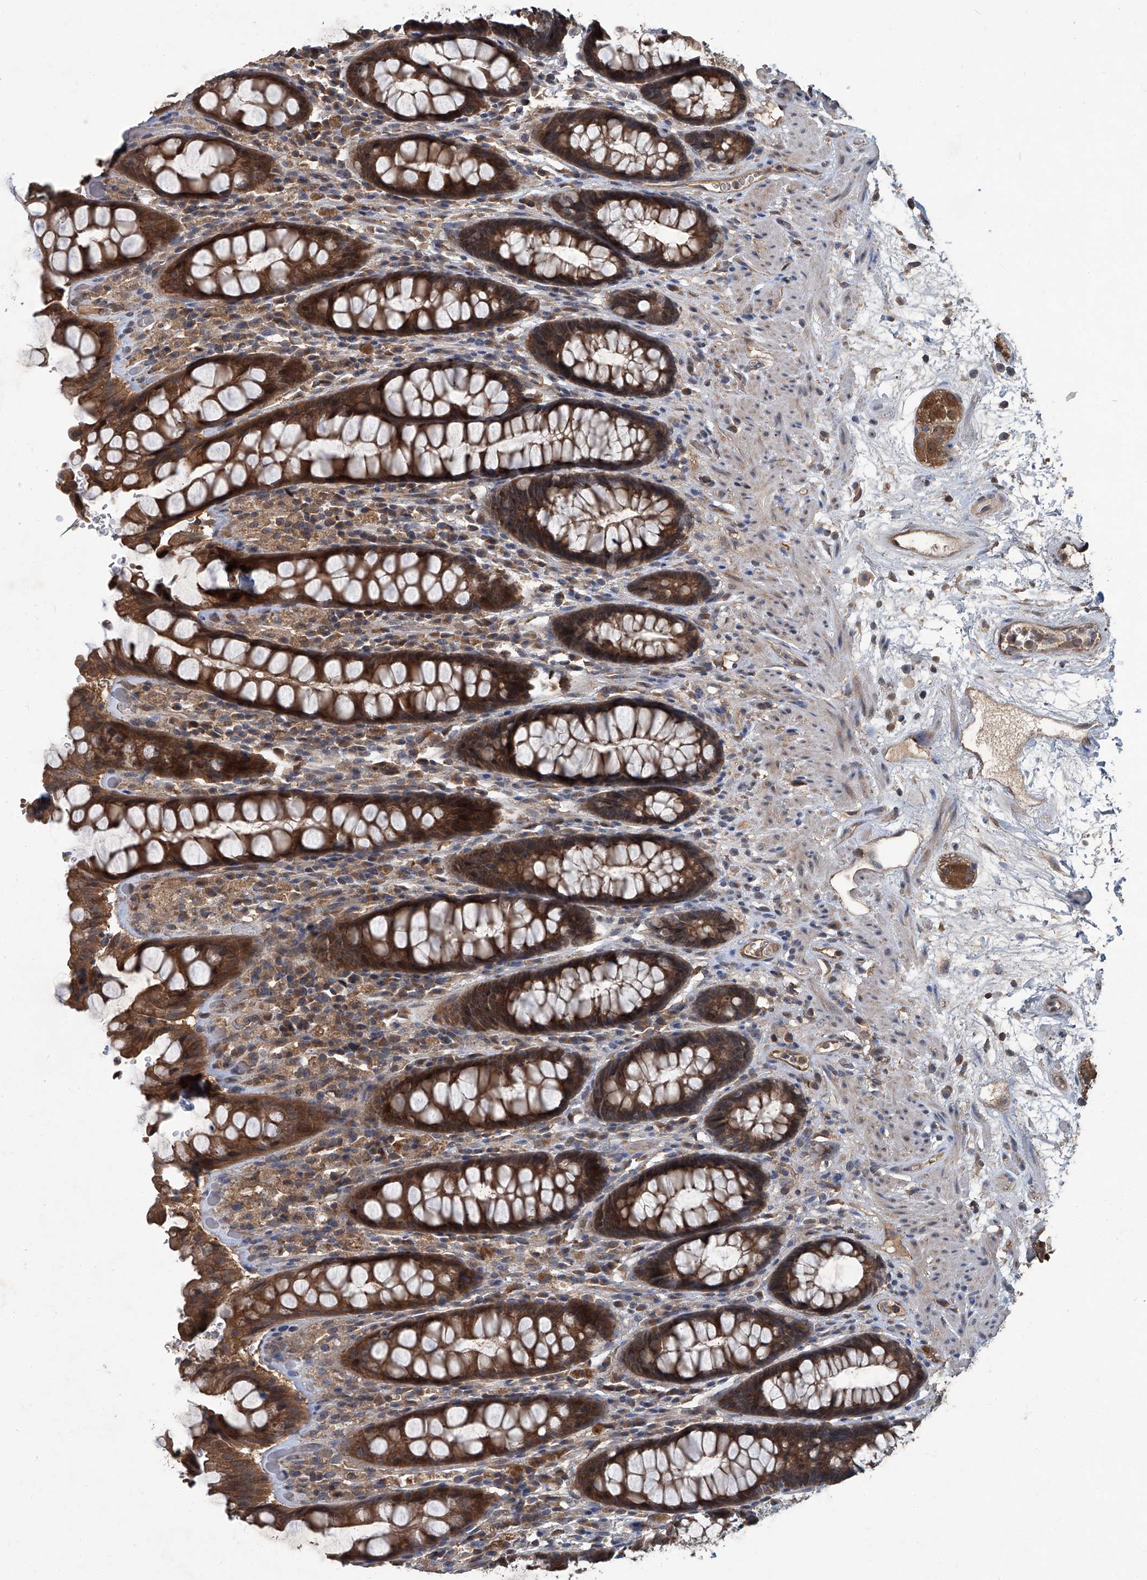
{"staining": {"intensity": "strong", "quantity": ">75%", "location": "cytoplasmic/membranous"}, "tissue": "rectum", "cell_type": "Glandular cells", "image_type": "normal", "snomed": [{"axis": "morphology", "description": "Normal tissue, NOS"}, {"axis": "topography", "description": "Rectum"}], "caption": "Immunohistochemistry (IHC) (DAB (3,3'-diaminobenzidine)) staining of normal human rectum shows strong cytoplasmic/membranous protein positivity in approximately >75% of glandular cells.", "gene": "ANKRD34A", "patient": {"sex": "male", "age": 64}}